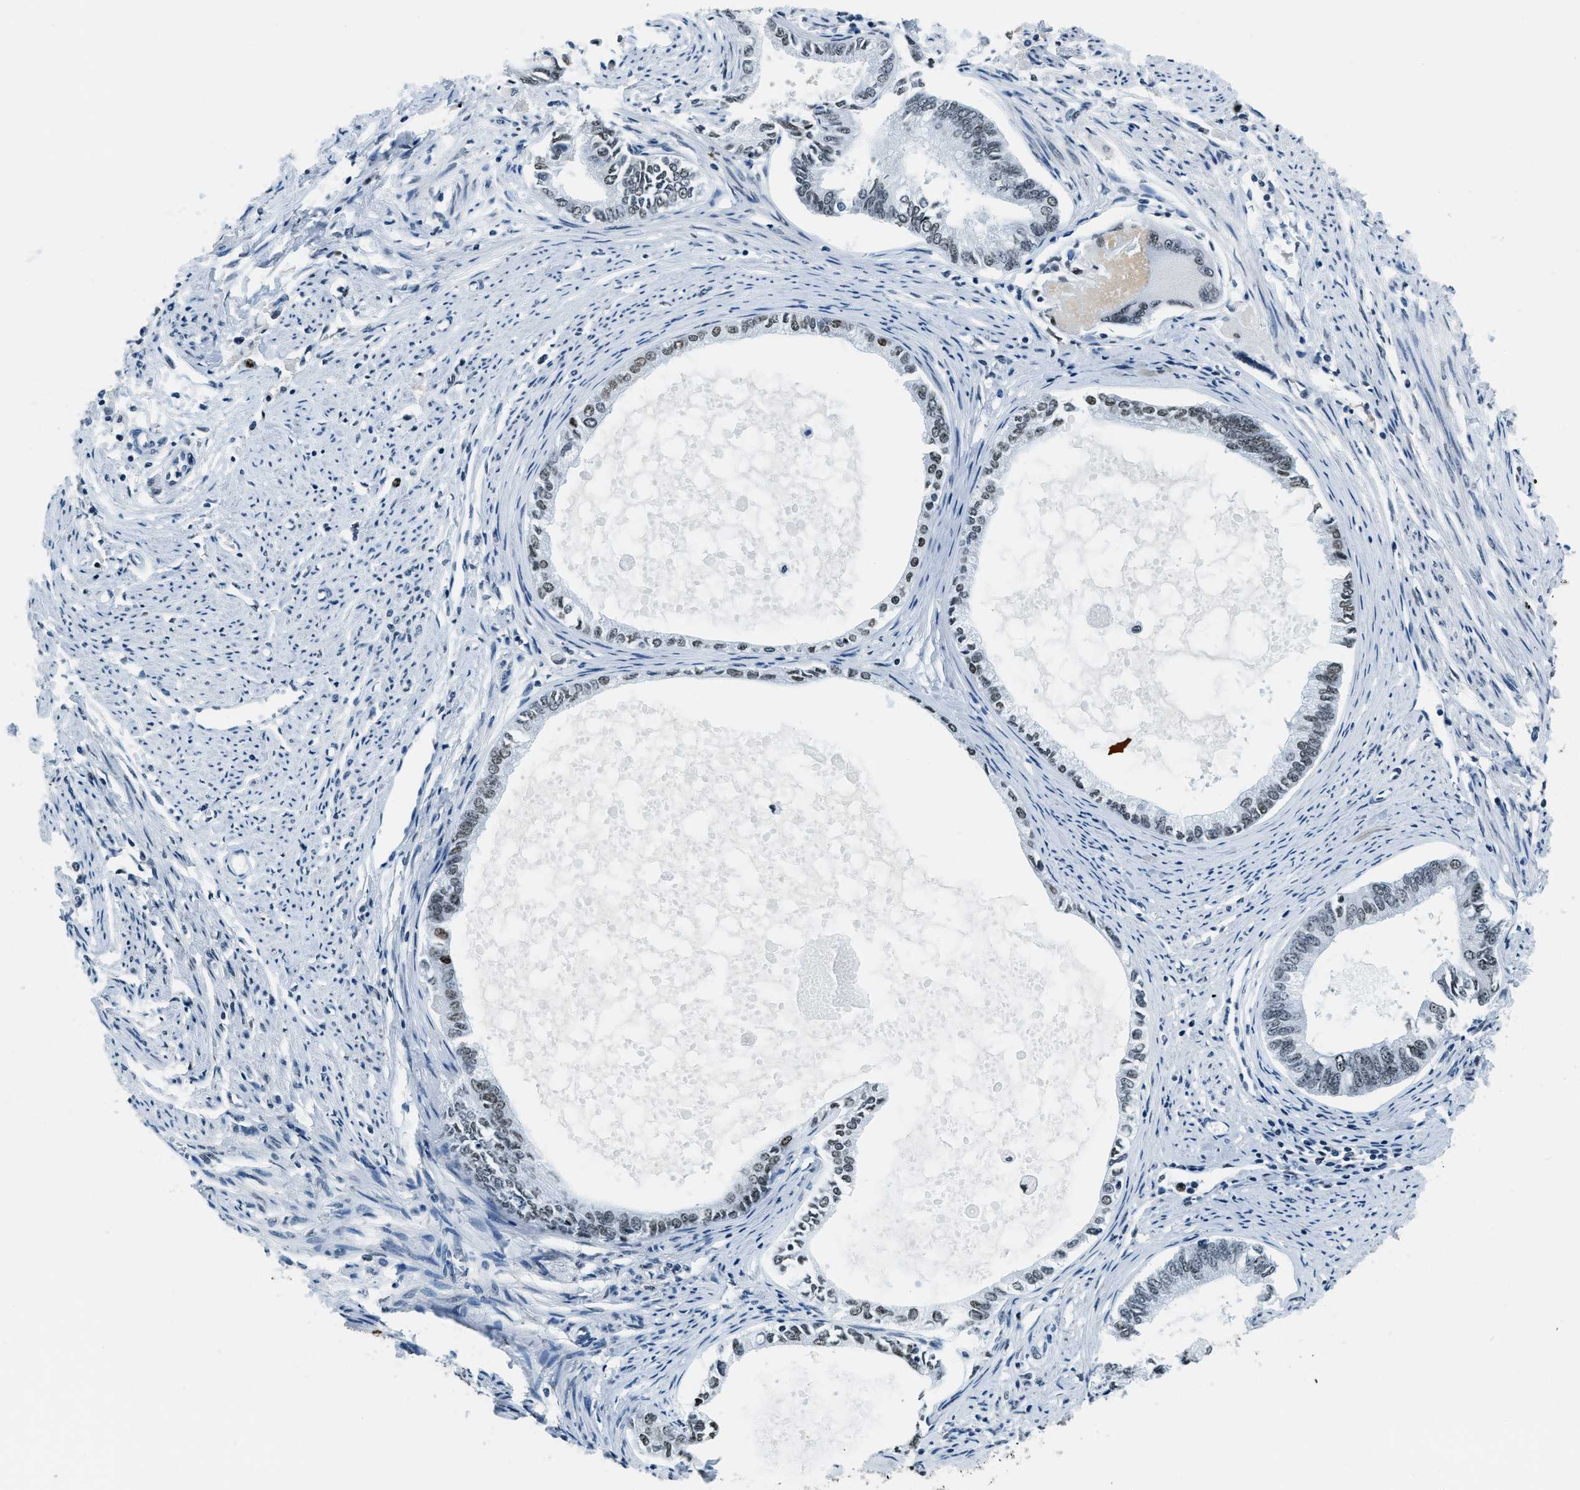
{"staining": {"intensity": "weak", "quantity": "<25%", "location": "nuclear"}, "tissue": "endometrial cancer", "cell_type": "Tumor cells", "image_type": "cancer", "snomed": [{"axis": "morphology", "description": "Adenocarcinoma, NOS"}, {"axis": "topography", "description": "Endometrium"}], "caption": "The immunohistochemistry (IHC) histopathology image has no significant expression in tumor cells of endometrial adenocarcinoma tissue.", "gene": "TOP1", "patient": {"sex": "female", "age": 86}}